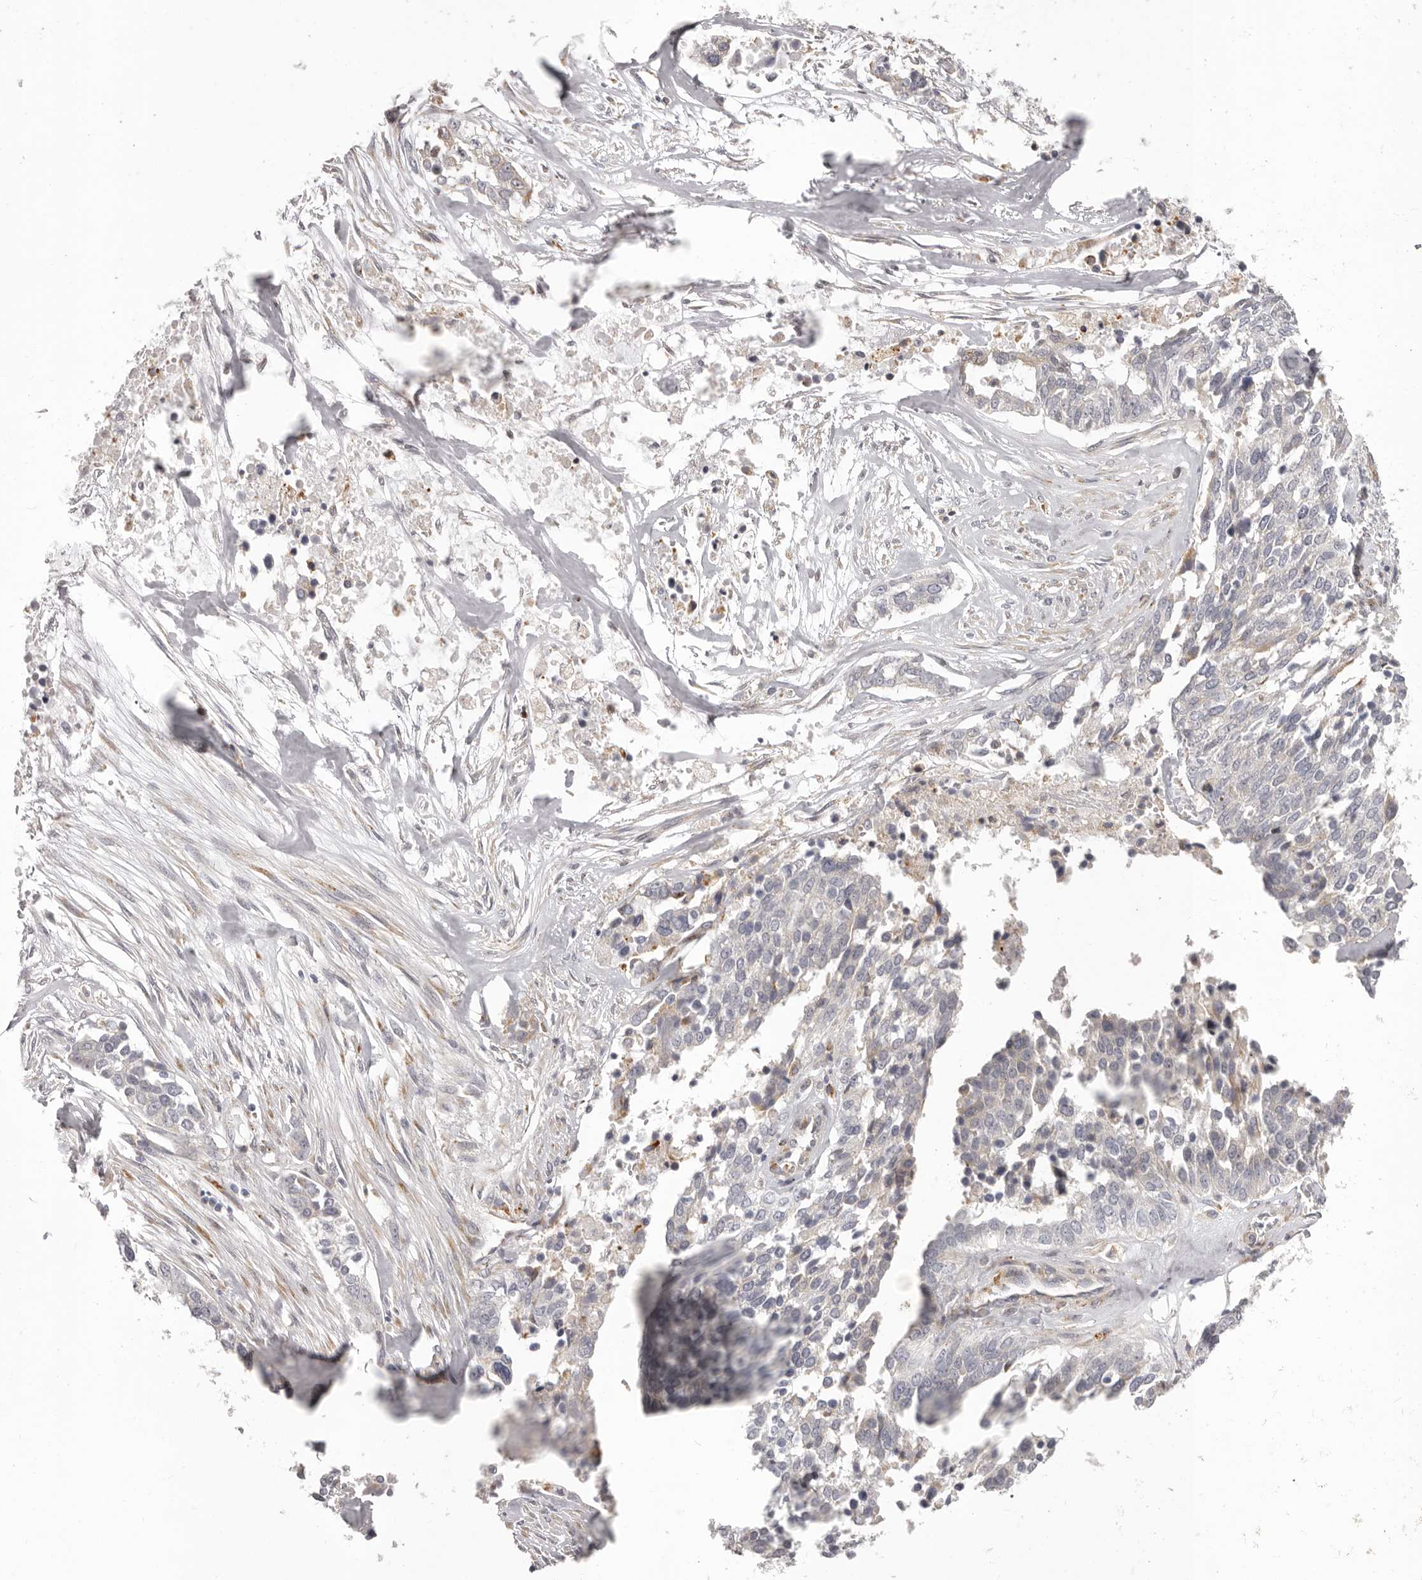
{"staining": {"intensity": "negative", "quantity": "none", "location": "none"}, "tissue": "ovarian cancer", "cell_type": "Tumor cells", "image_type": "cancer", "snomed": [{"axis": "morphology", "description": "Cystadenocarcinoma, serous, NOS"}, {"axis": "topography", "description": "Ovary"}], "caption": "Ovarian serous cystadenocarcinoma stained for a protein using immunohistochemistry exhibits no positivity tumor cells.", "gene": "OTUD3", "patient": {"sex": "female", "age": 44}}